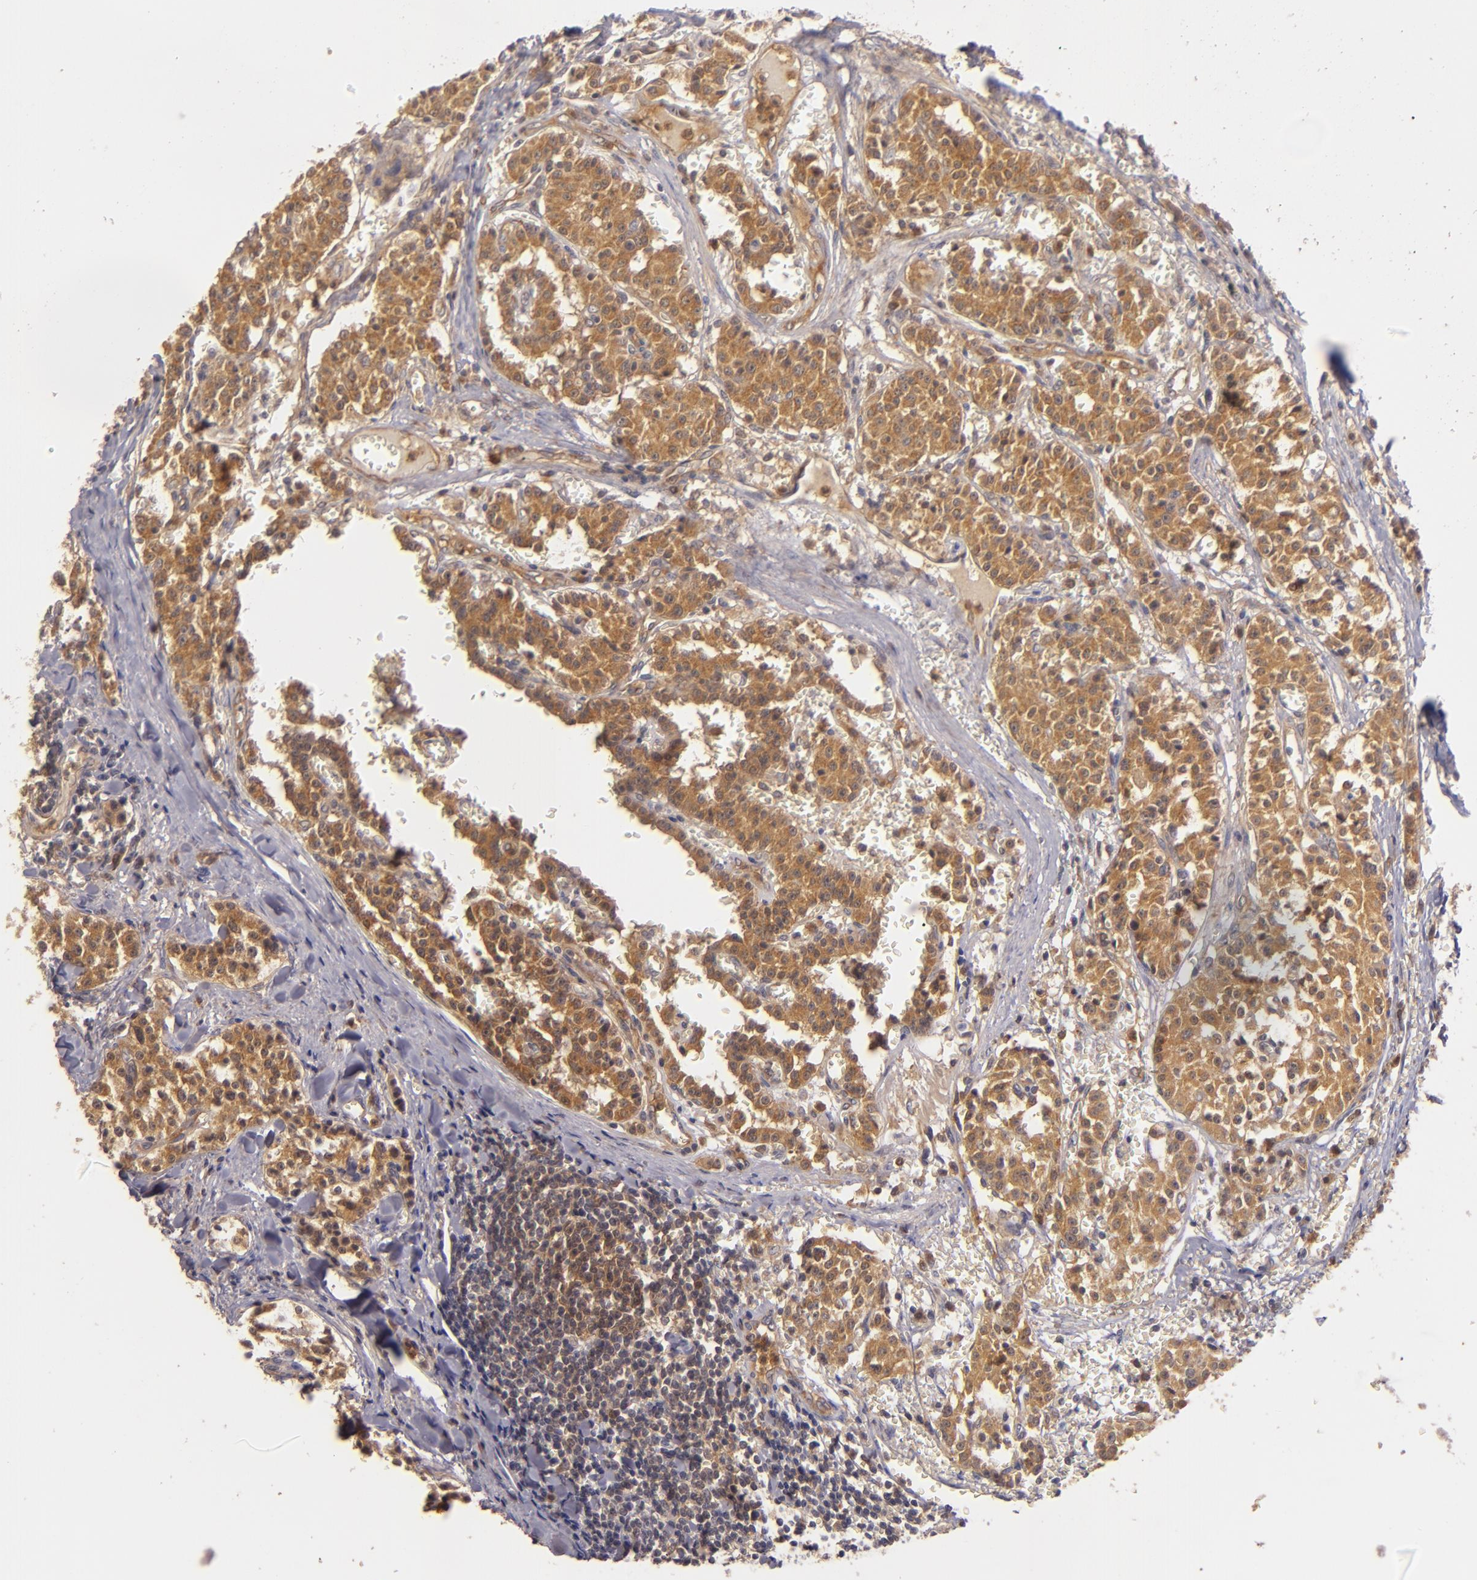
{"staining": {"intensity": "strong", "quantity": ">75%", "location": "cytoplasmic/membranous"}, "tissue": "carcinoid", "cell_type": "Tumor cells", "image_type": "cancer", "snomed": [{"axis": "morphology", "description": "Carcinoid, malignant, NOS"}, {"axis": "topography", "description": "Stomach"}], "caption": "Immunohistochemistry (IHC) of carcinoid exhibits high levels of strong cytoplasmic/membranous expression in approximately >75% of tumor cells. (Brightfield microscopy of DAB IHC at high magnification).", "gene": "PRKCD", "patient": {"sex": "female", "age": 76}}